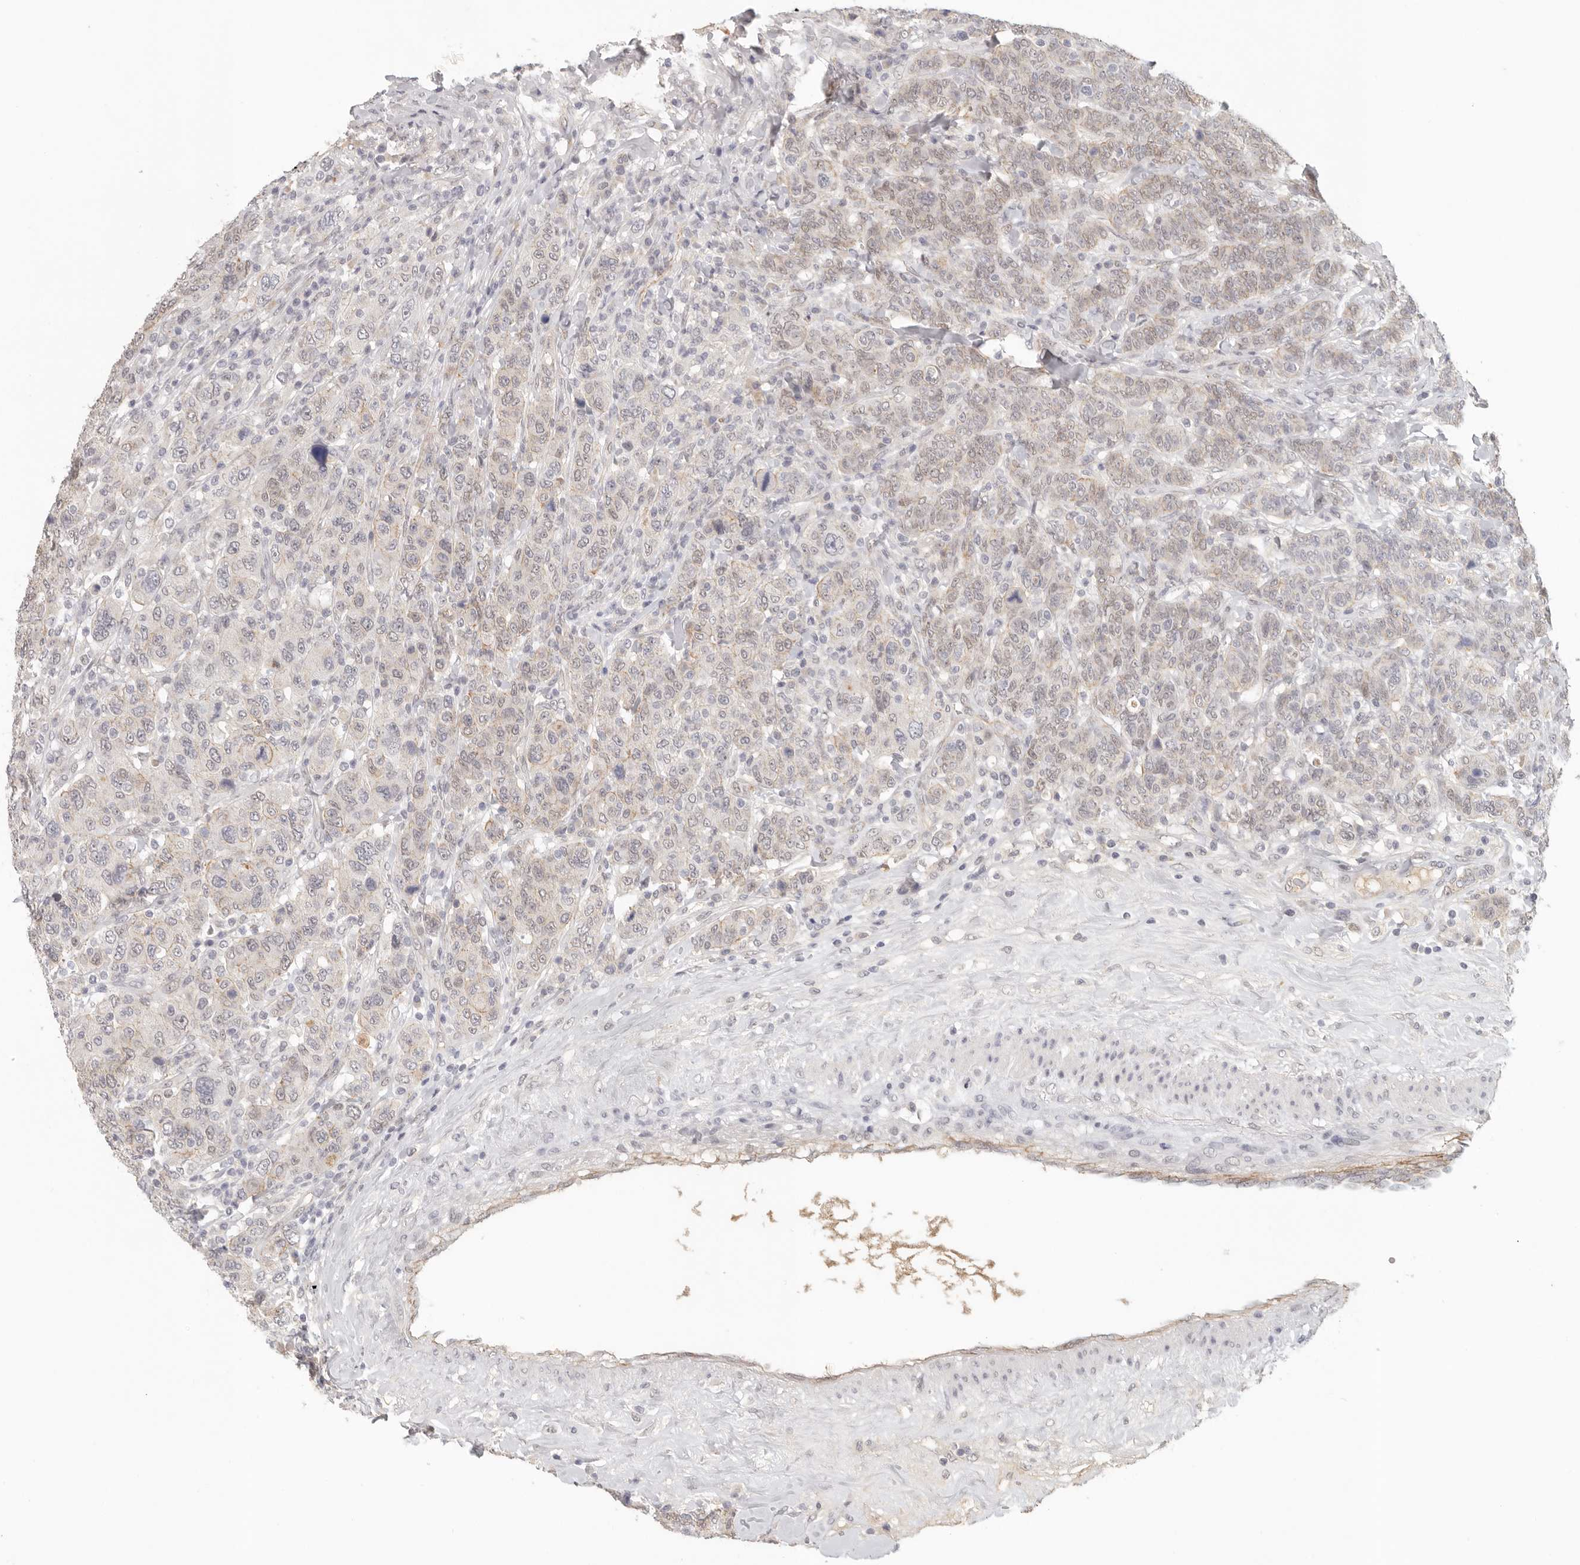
{"staining": {"intensity": "weak", "quantity": "25%-75%", "location": "cytoplasmic/membranous"}, "tissue": "breast cancer", "cell_type": "Tumor cells", "image_type": "cancer", "snomed": [{"axis": "morphology", "description": "Duct carcinoma"}, {"axis": "topography", "description": "Breast"}], "caption": "The histopathology image exhibits a brown stain indicating the presence of a protein in the cytoplasmic/membranous of tumor cells in breast cancer (intraductal carcinoma). (Stains: DAB in brown, nuclei in blue, Microscopy: brightfield microscopy at high magnification).", "gene": "ANXA9", "patient": {"sex": "female", "age": 37}}